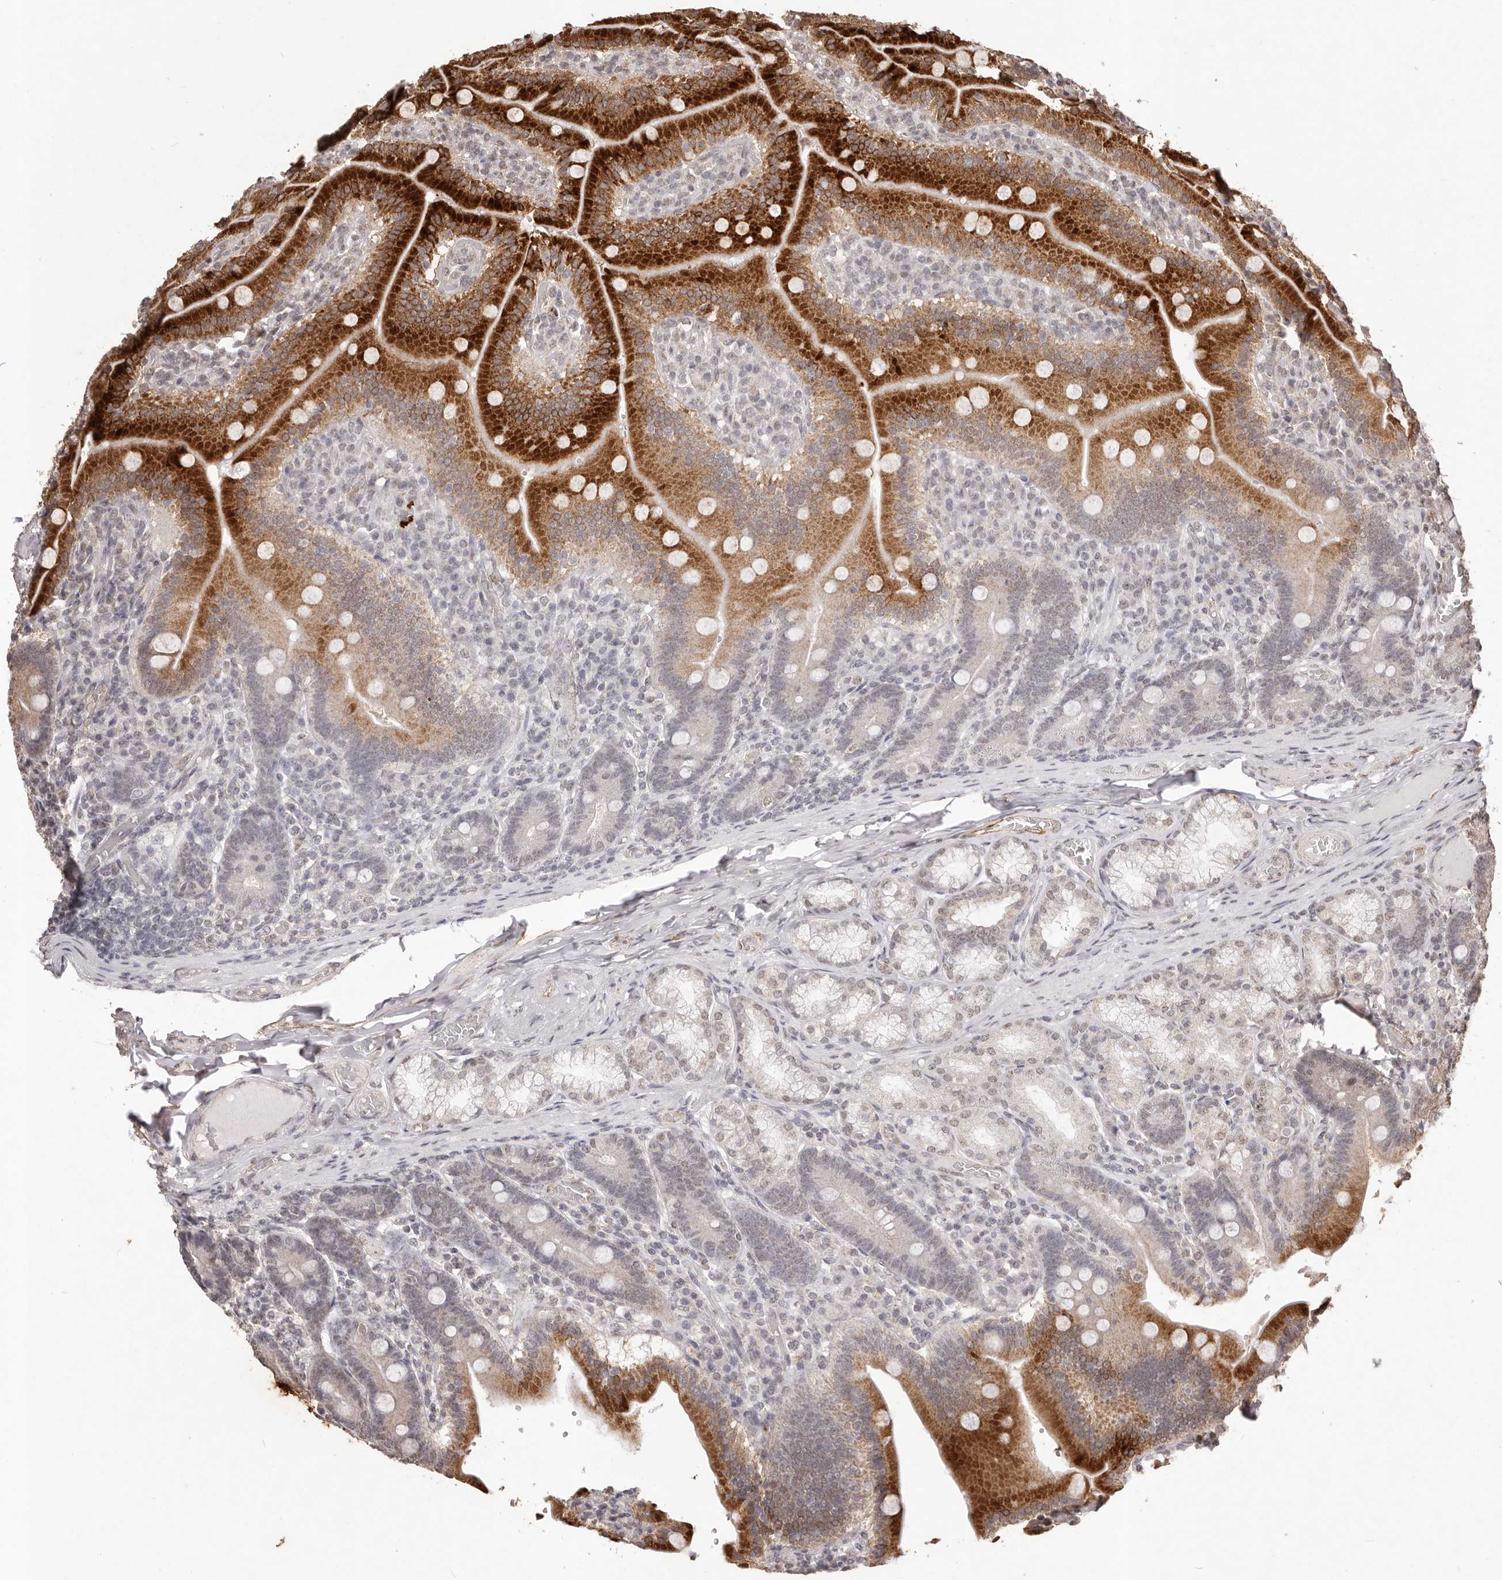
{"staining": {"intensity": "strong", "quantity": ">75%", "location": "cytoplasmic/membranous"}, "tissue": "duodenum", "cell_type": "Glandular cells", "image_type": "normal", "snomed": [{"axis": "morphology", "description": "Normal tissue, NOS"}, {"axis": "topography", "description": "Duodenum"}], "caption": "A micrograph showing strong cytoplasmic/membranous expression in about >75% of glandular cells in benign duodenum, as visualized by brown immunohistochemical staining.", "gene": "RPS6KA5", "patient": {"sex": "female", "age": 62}}